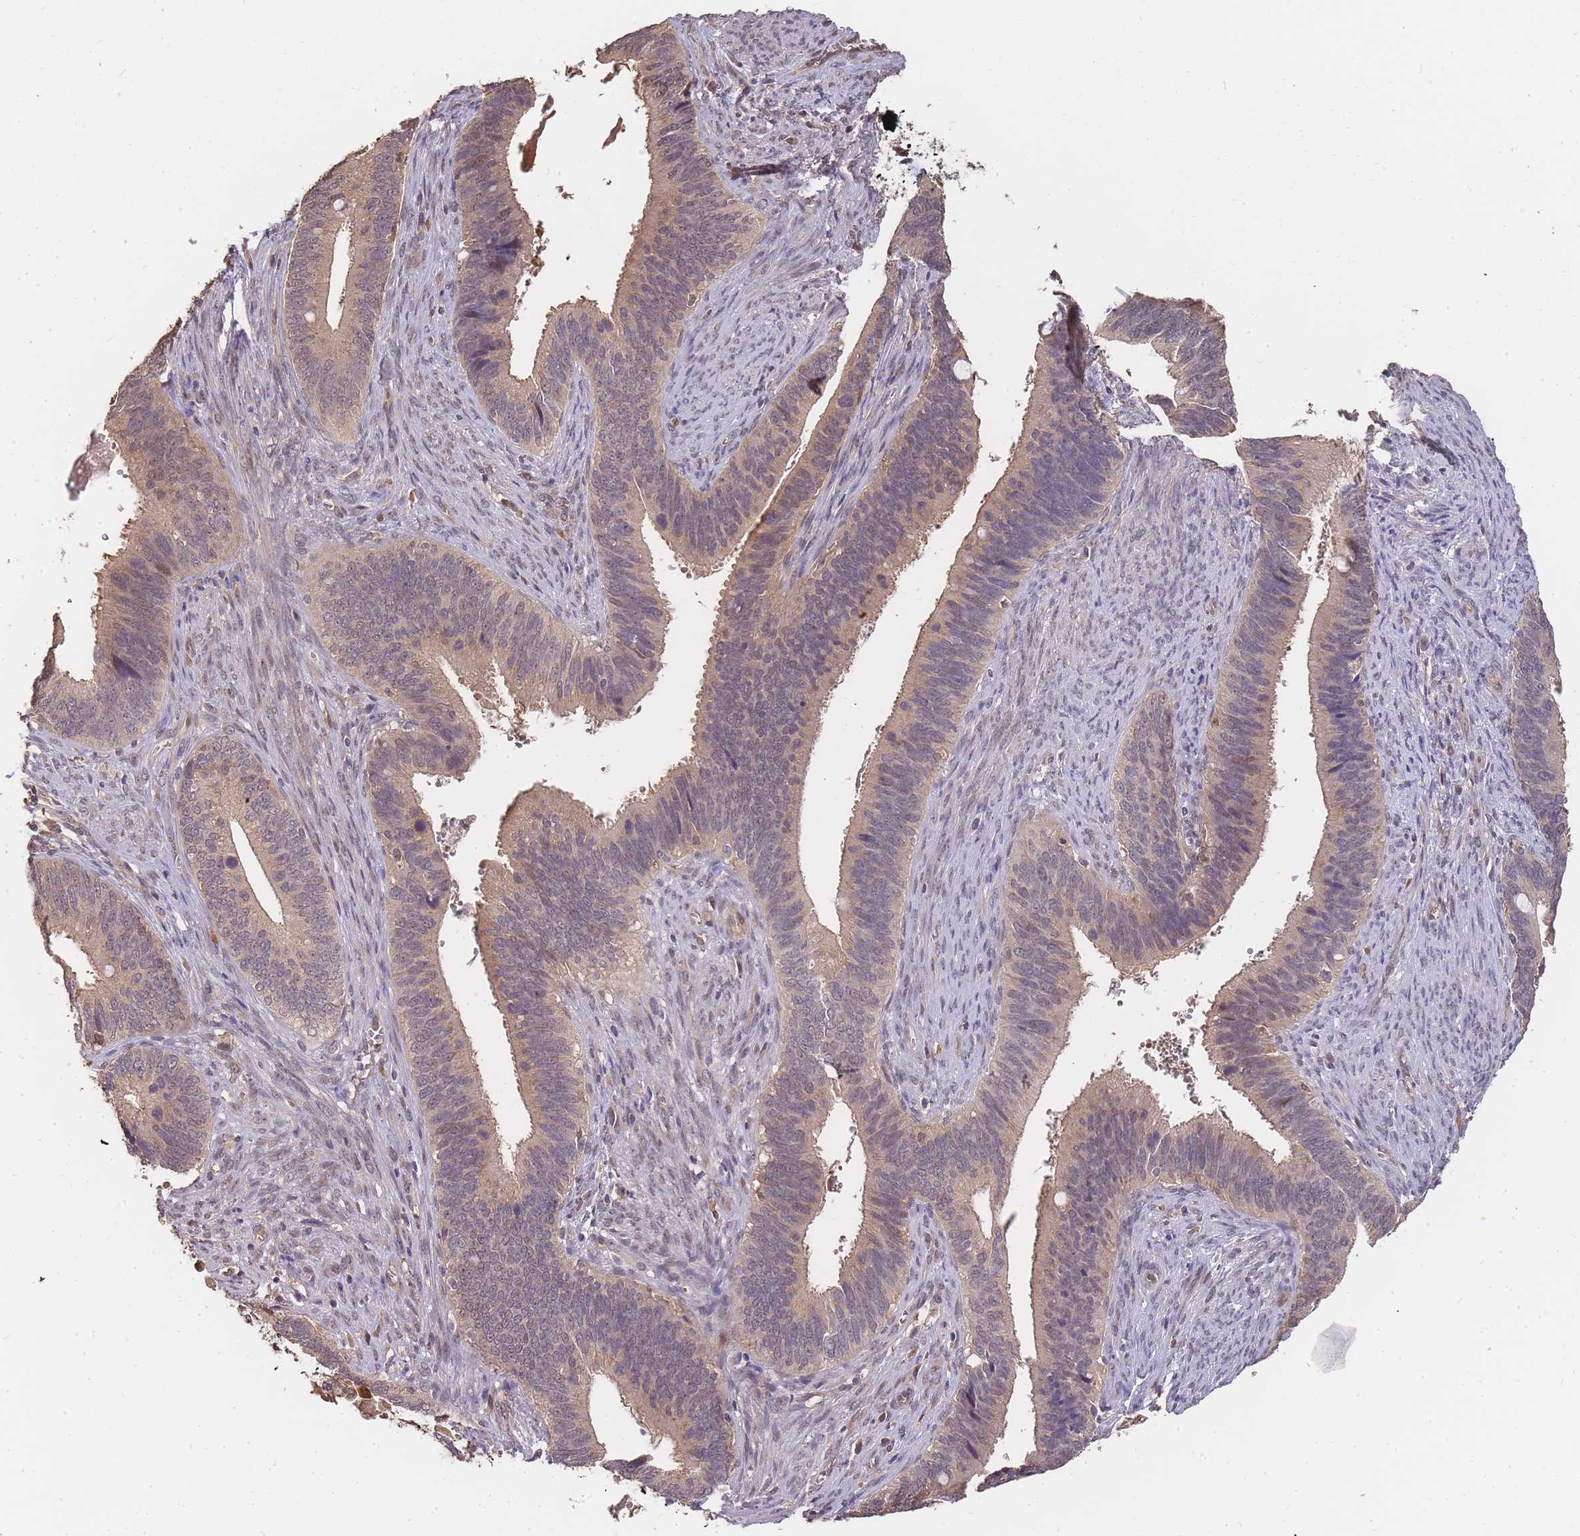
{"staining": {"intensity": "moderate", "quantity": ">75%", "location": "cytoplasmic/membranous,nuclear"}, "tissue": "cervical cancer", "cell_type": "Tumor cells", "image_type": "cancer", "snomed": [{"axis": "morphology", "description": "Adenocarcinoma, NOS"}, {"axis": "topography", "description": "Cervix"}], "caption": "The photomicrograph exhibits immunohistochemical staining of adenocarcinoma (cervical). There is moderate cytoplasmic/membranous and nuclear positivity is identified in about >75% of tumor cells.", "gene": "CDKN2AIPNL", "patient": {"sex": "female", "age": 42}}